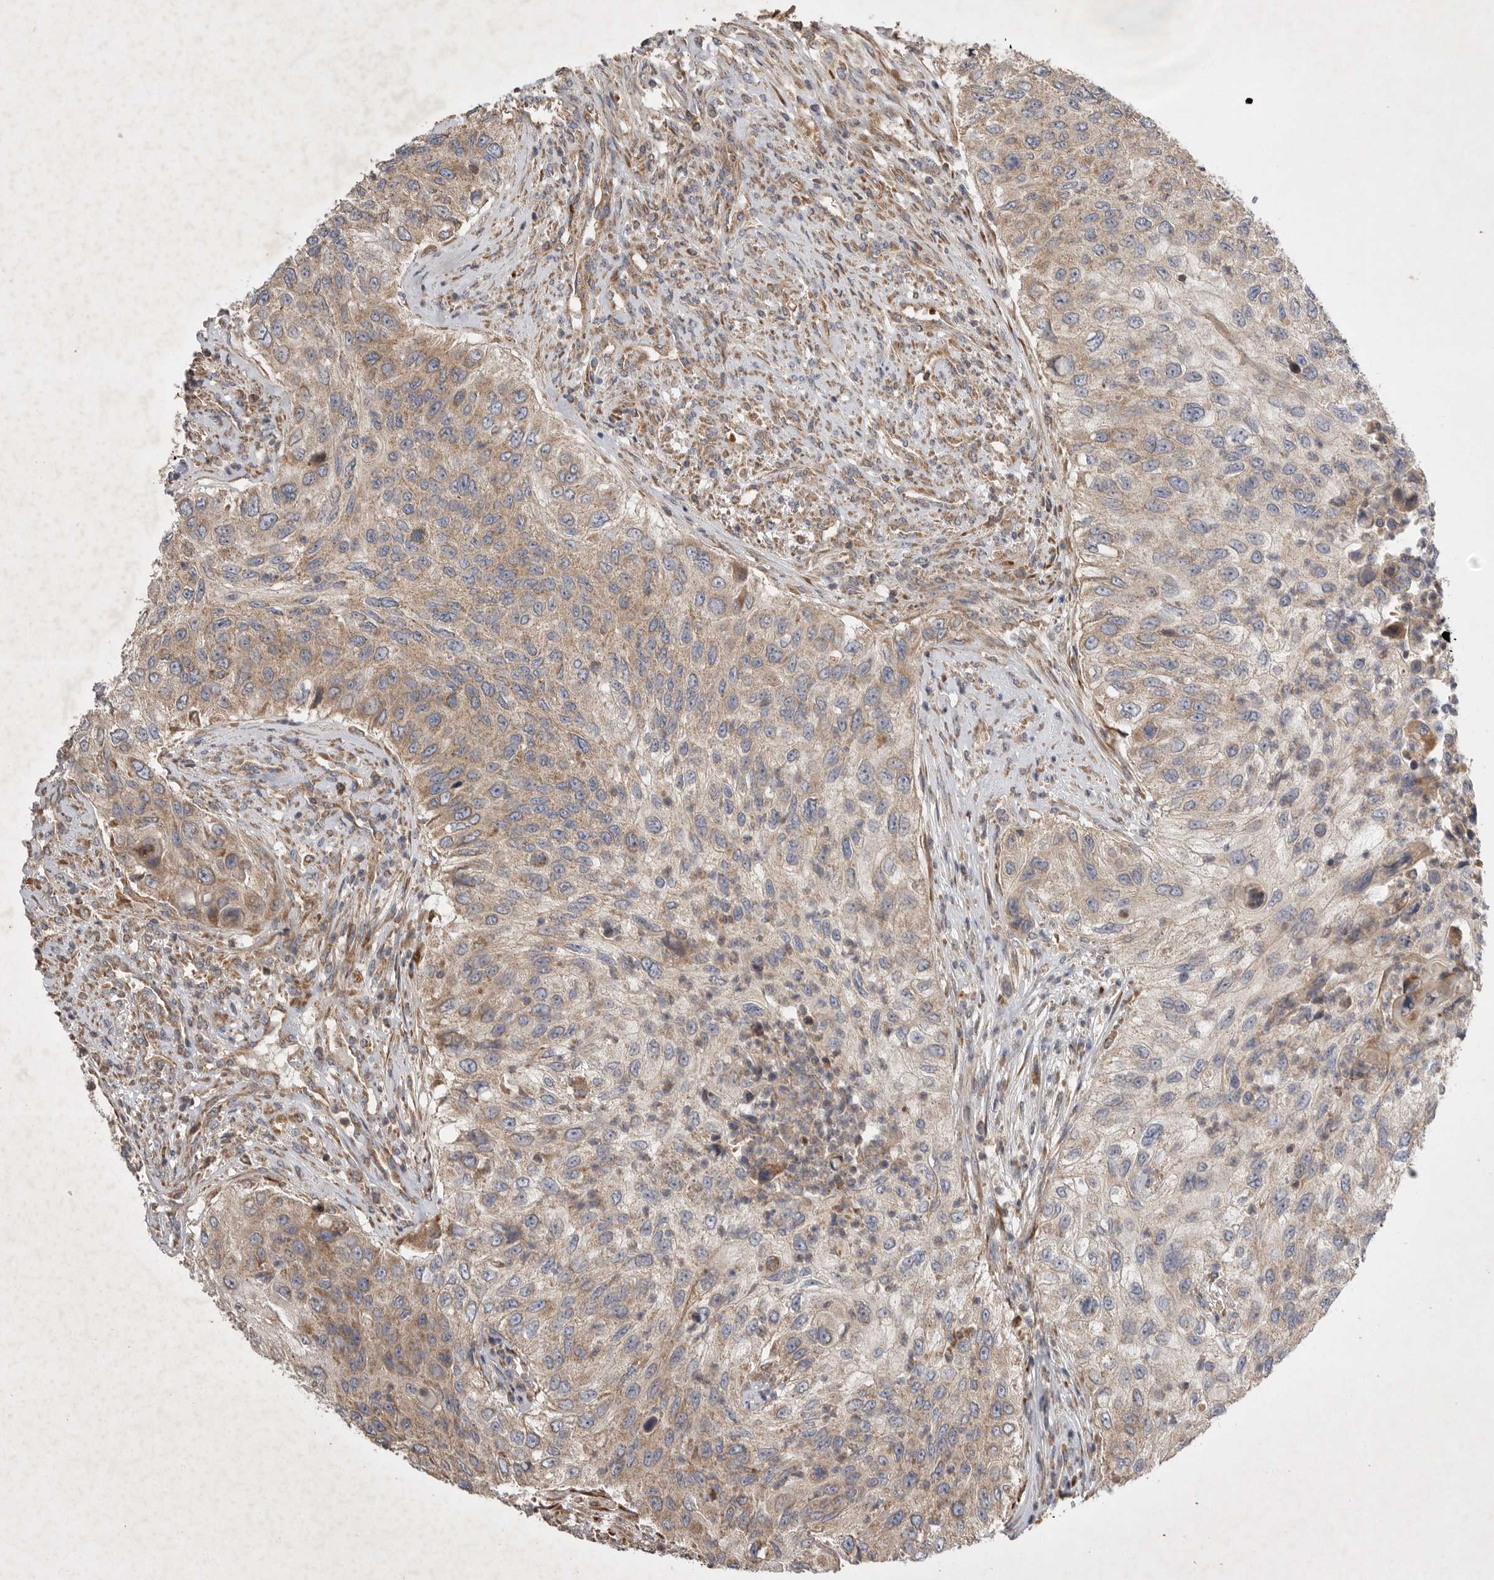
{"staining": {"intensity": "weak", "quantity": ">75%", "location": "cytoplasmic/membranous"}, "tissue": "urothelial cancer", "cell_type": "Tumor cells", "image_type": "cancer", "snomed": [{"axis": "morphology", "description": "Urothelial carcinoma, High grade"}, {"axis": "topography", "description": "Urinary bladder"}], "caption": "Immunohistochemical staining of human high-grade urothelial carcinoma demonstrates weak cytoplasmic/membranous protein expression in about >75% of tumor cells.", "gene": "KIF21B", "patient": {"sex": "female", "age": 60}}